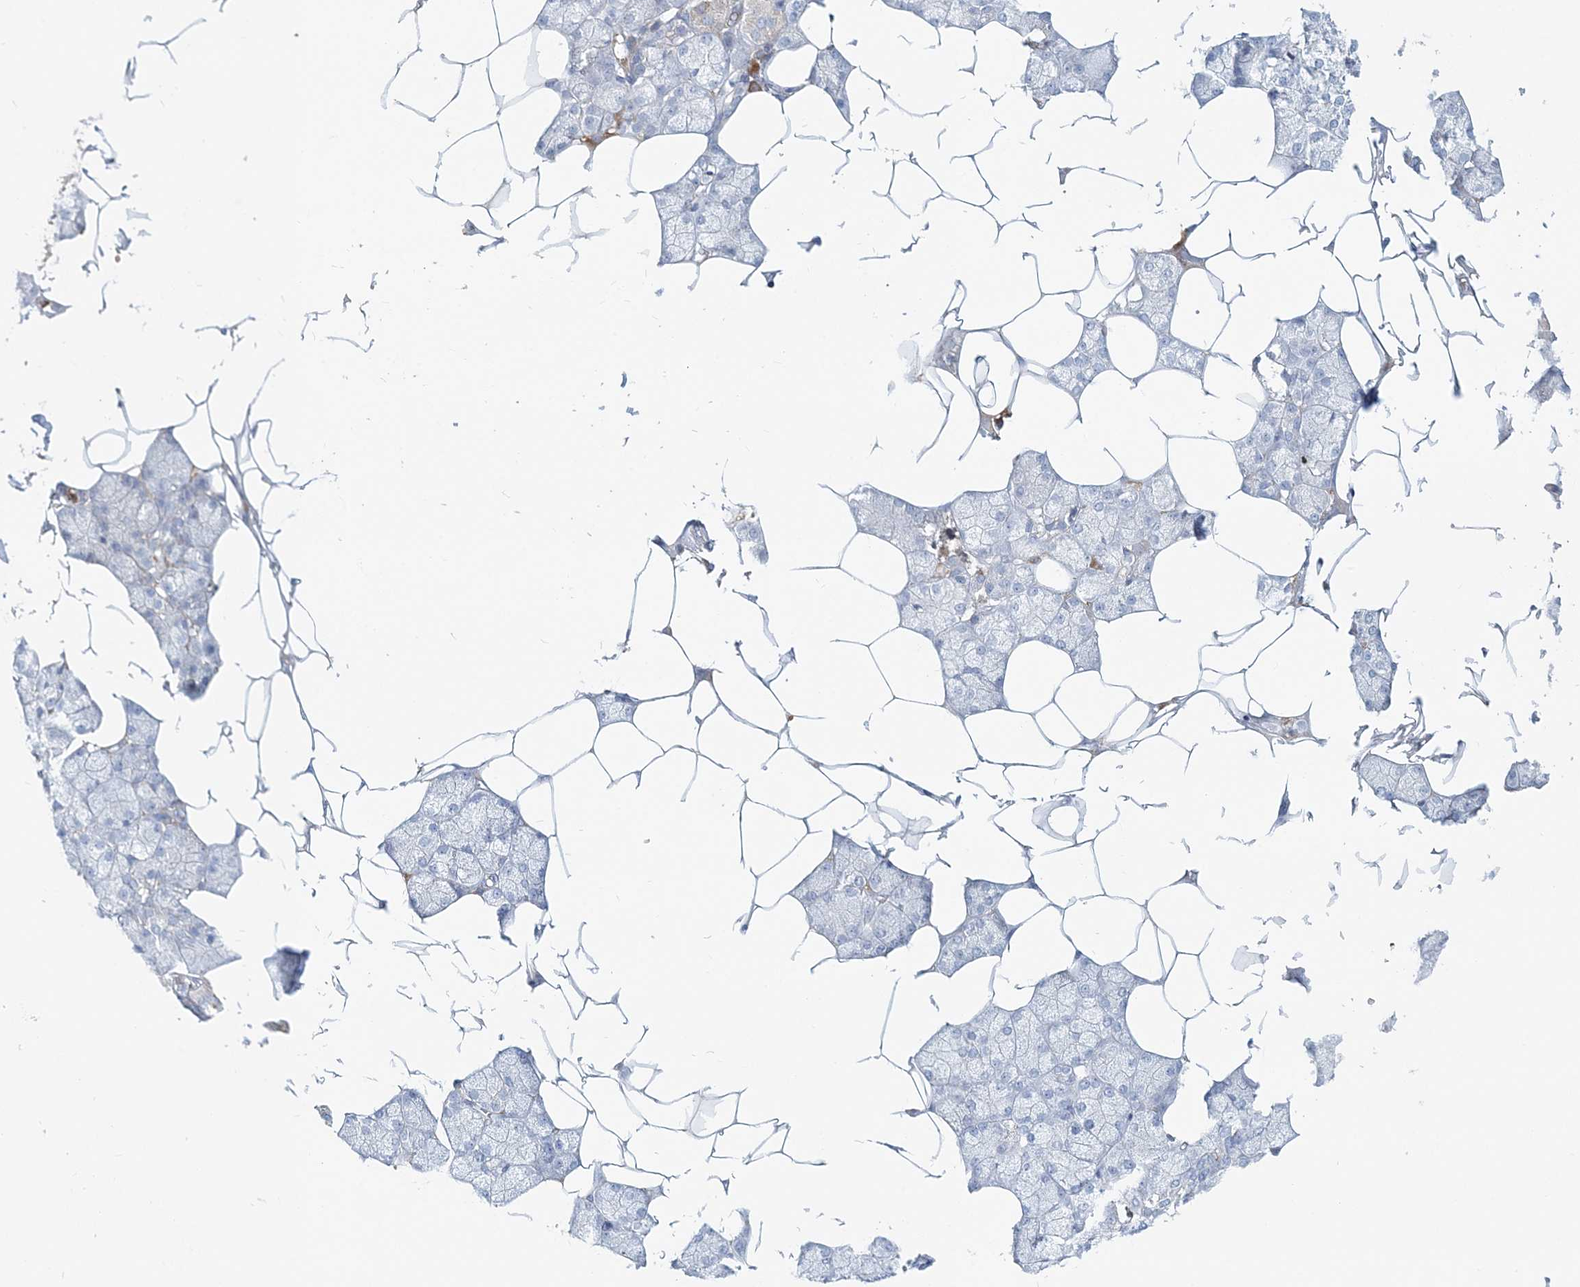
{"staining": {"intensity": "negative", "quantity": "none", "location": "none"}, "tissue": "salivary gland", "cell_type": "Glandular cells", "image_type": "normal", "snomed": [{"axis": "morphology", "description": "Normal tissue, NOS"}, {"axis": "topography", "description": "Salivary gland"}], "caption": "Protein analysis of benign salivary gland displays no significant staining in glandular cells.", "gene": "DNAH5", "patient": {"sex": "male", "age": 62}}